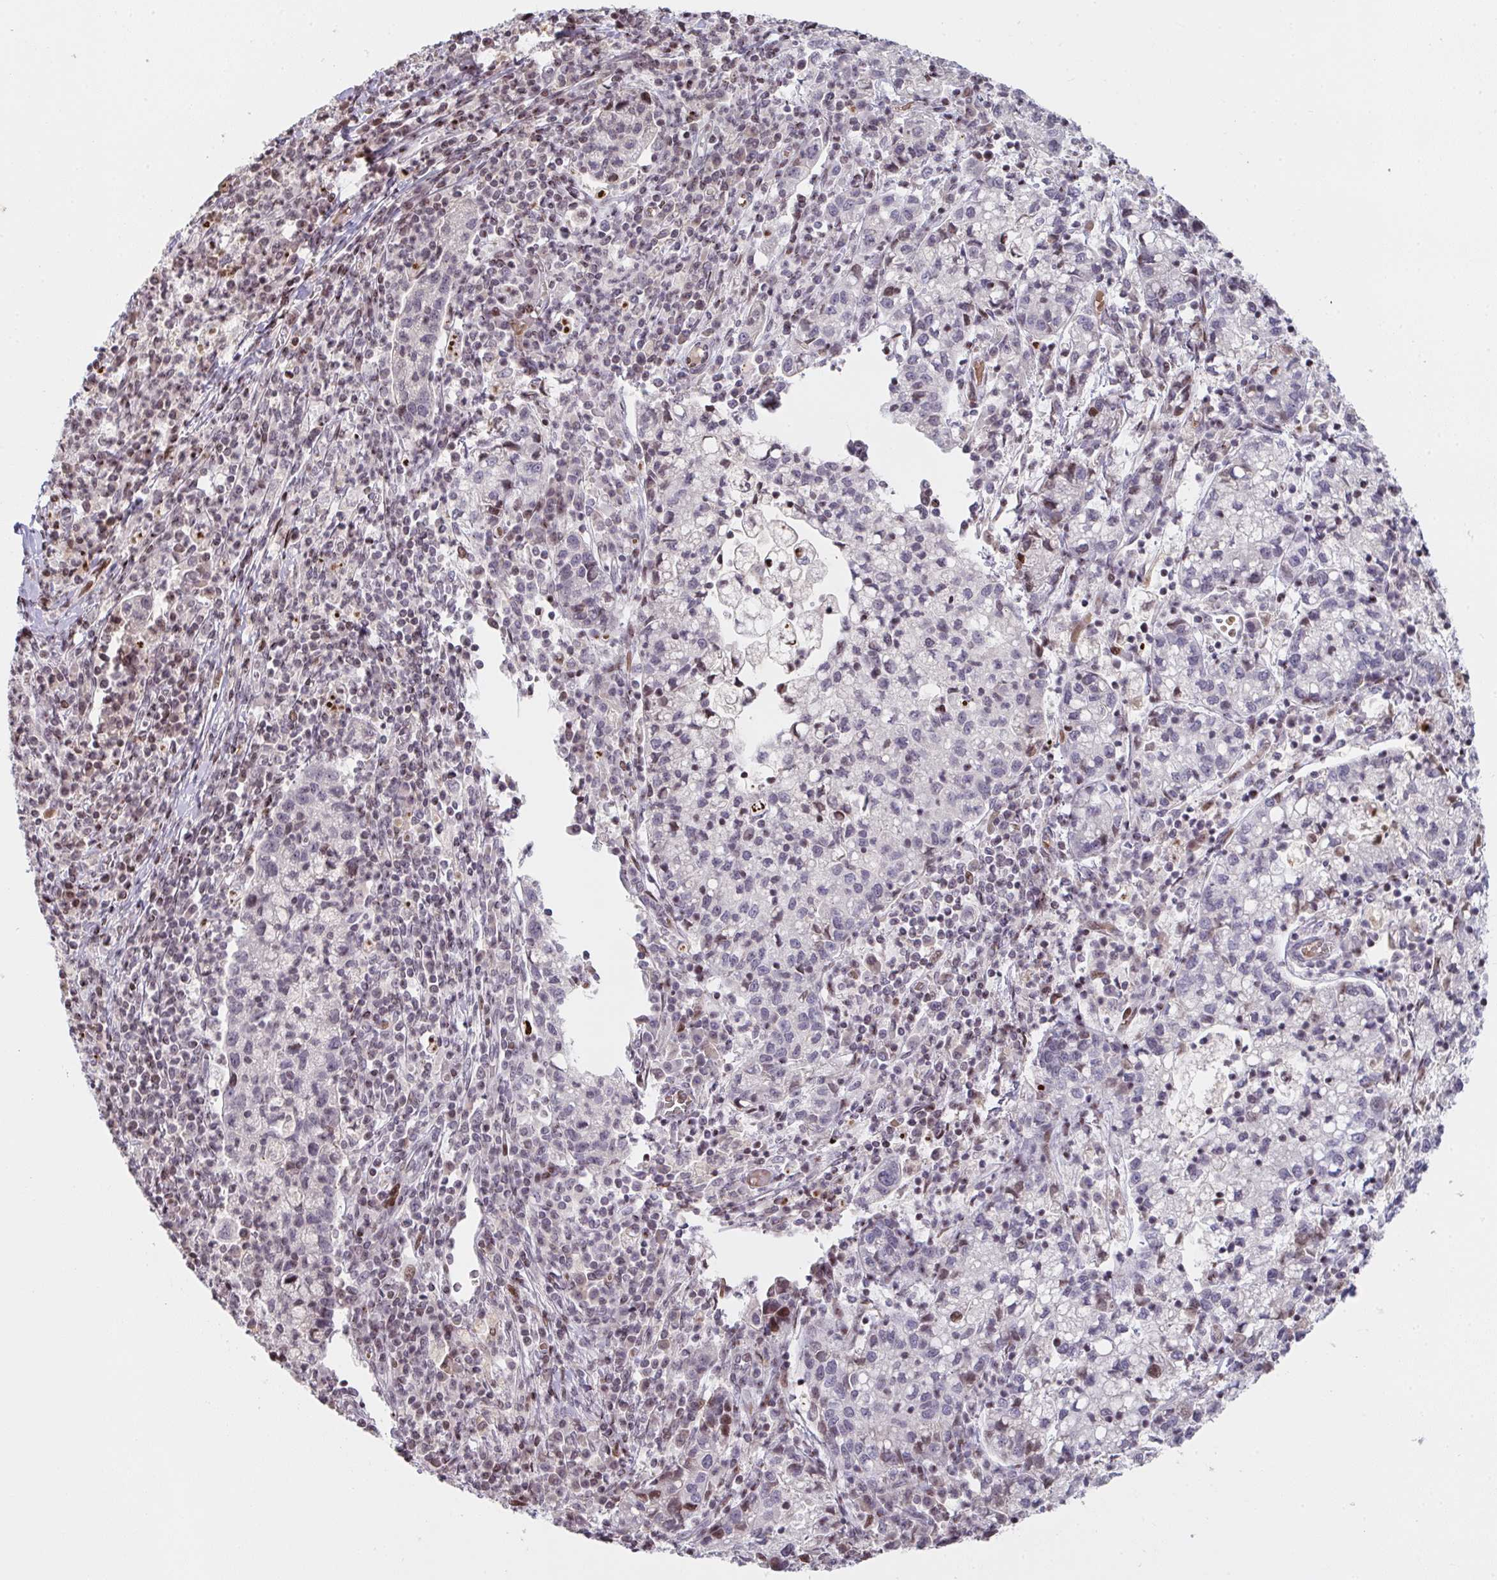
{"staining": {"intensity": "moderate", "quantity": "<25%", "location": "nuclear"}, "tissue": "cervical cancer", "cell_type": "Tumor cells", "image_type": "cancer", "snomed": [{"axis": "morphology", "description": "Normal tissue, NOS"}, {"axis": "morphology", "description": "Adenocarcinoma, NOS"}, {"axis": "topography", "description": "Cervix"}], "caption": "An image showing moderate nuclear positivity in about <25% of tumor cells in cervical adenocarcinoma, as visualized by brown immunohistochemical staining.", "gene": "PCDHB8", "patient": {"sex": "female", "age": 44}}